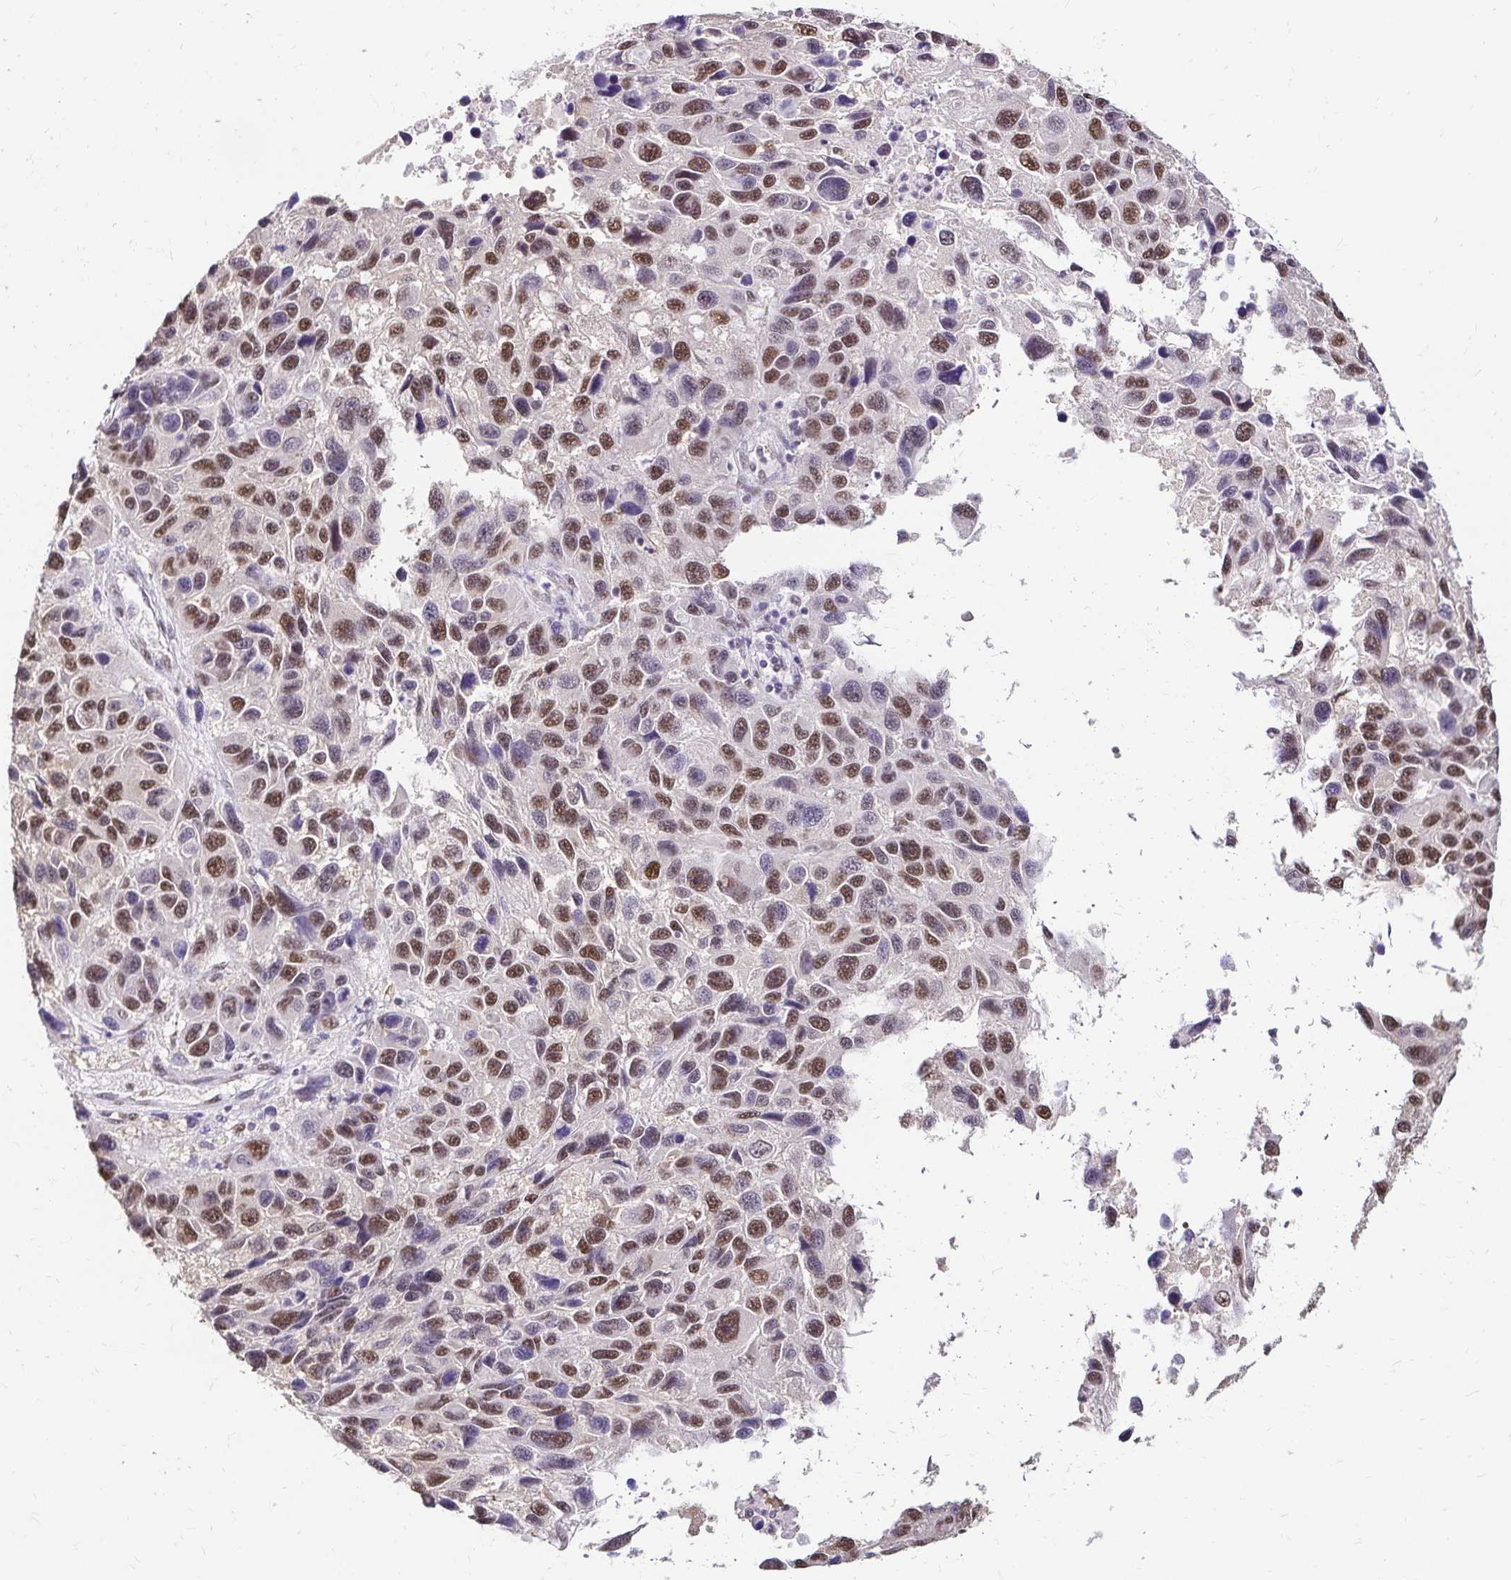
{"staining": {"intensity": "strong", "quantity": ">75%", "location": "nuclear"}, "tissue": "melanoma", "cell_type": "Tumor cells", "image_type": "cancer", "snomed": [{"axis": "morphology", "description": "Malignant melanoma, NOS"}, {"axis": "topography", "description": "Skin"}], "caption": "Protein expression analysis of malignant melanoma demonstrates strong nuclear expression in about >75% of tumor cells.", "gene": "RIMS4", "patient": {"sex": "male", "age": 53}}